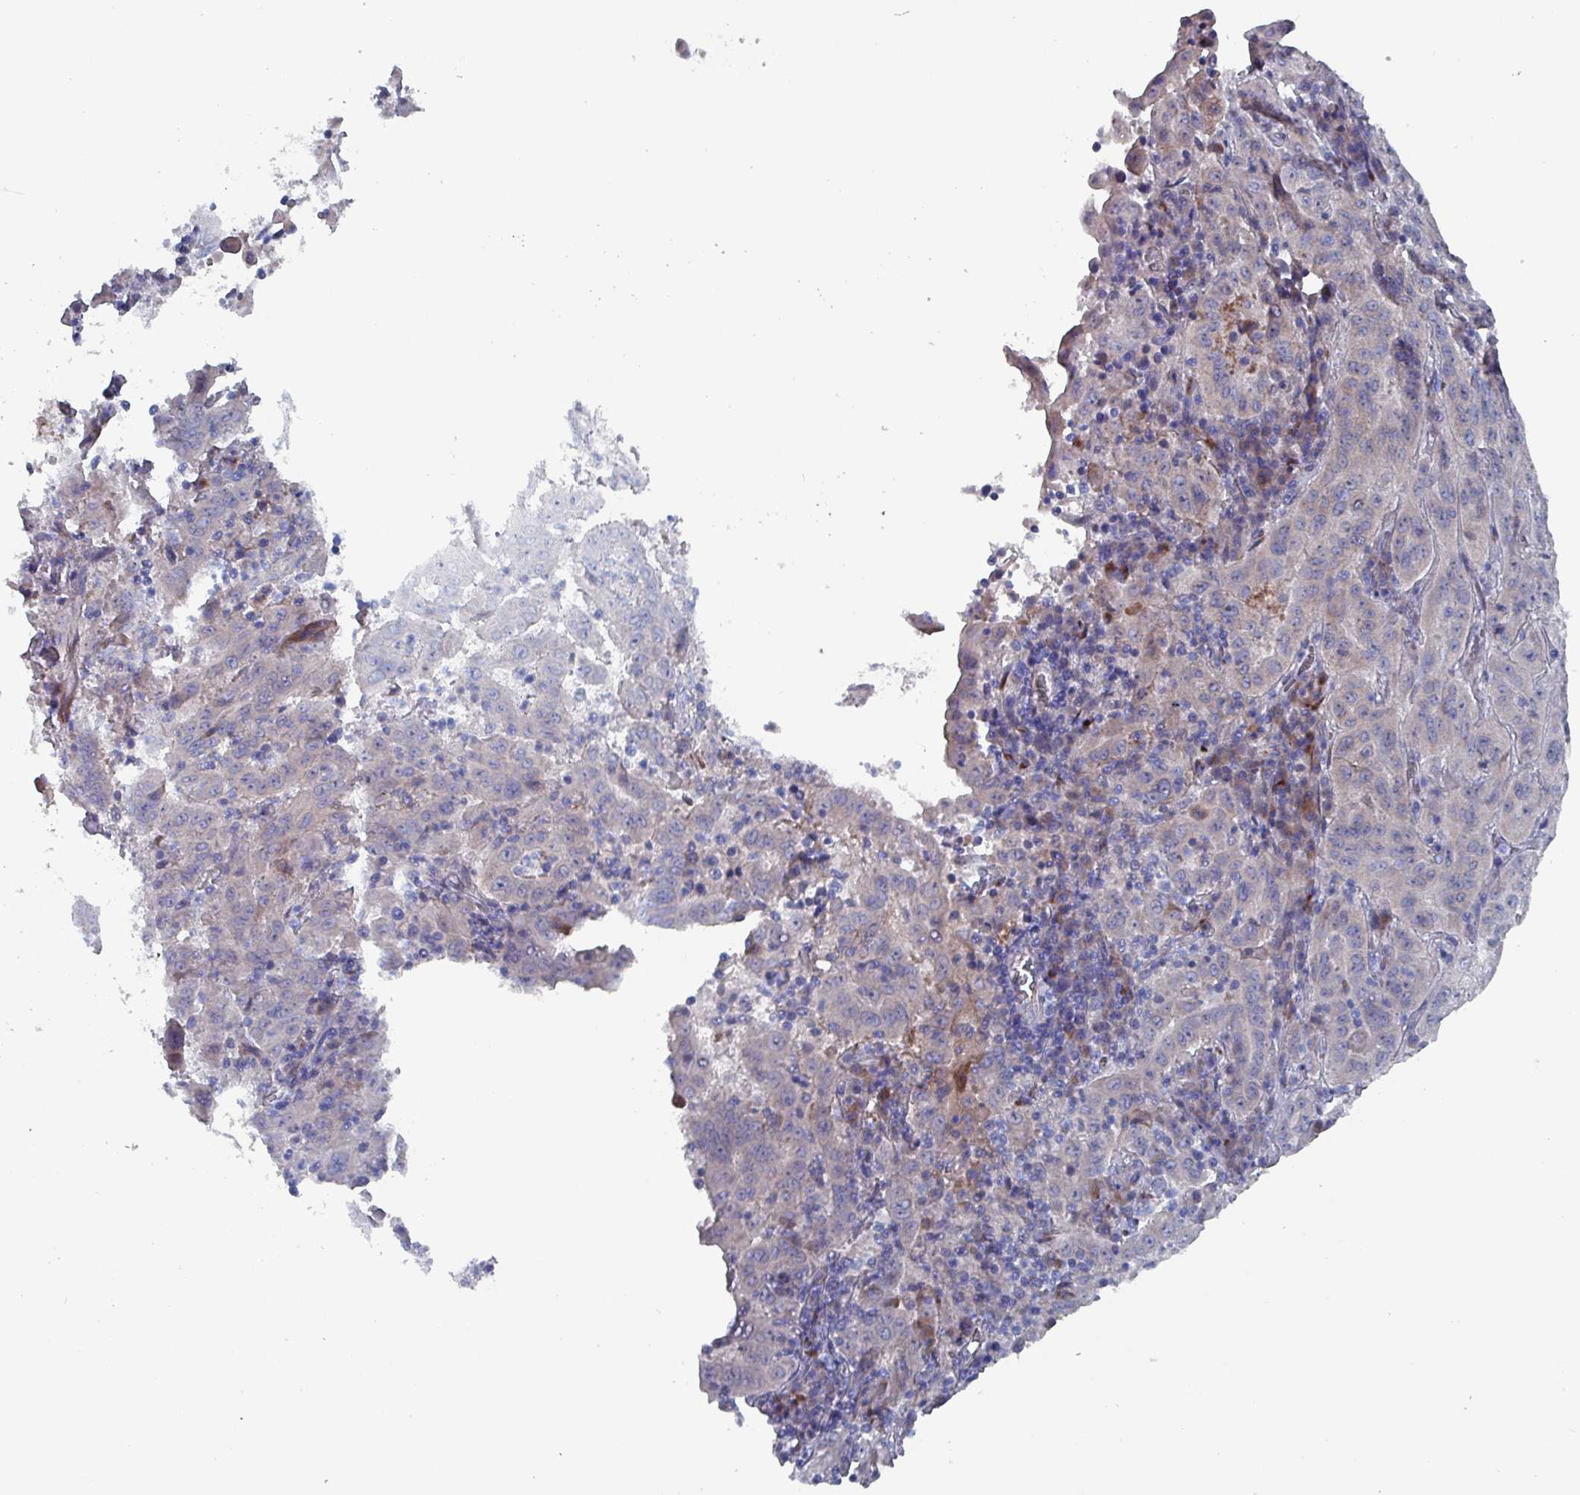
{"staining": {"intensity": "negative", "quantity": "none", "location": "none"}, "tissue": "pancreatic cancer", "cell_type": "Tumor cells", "image_type": "cancer", "snomed": [{"axis": "morphology", "description": "Adenocarcinoma, NOS"}, {"axis": "topography", "description": "Pancreas"}], "caption": "DAB (3,3'-diaminobenzidine) immunohistochemical staining of human pancreatic cancer exhibits no significant staining in tumor cells.", "gene": "DRD5", "patient": {"sex": "male", "age": 63}}